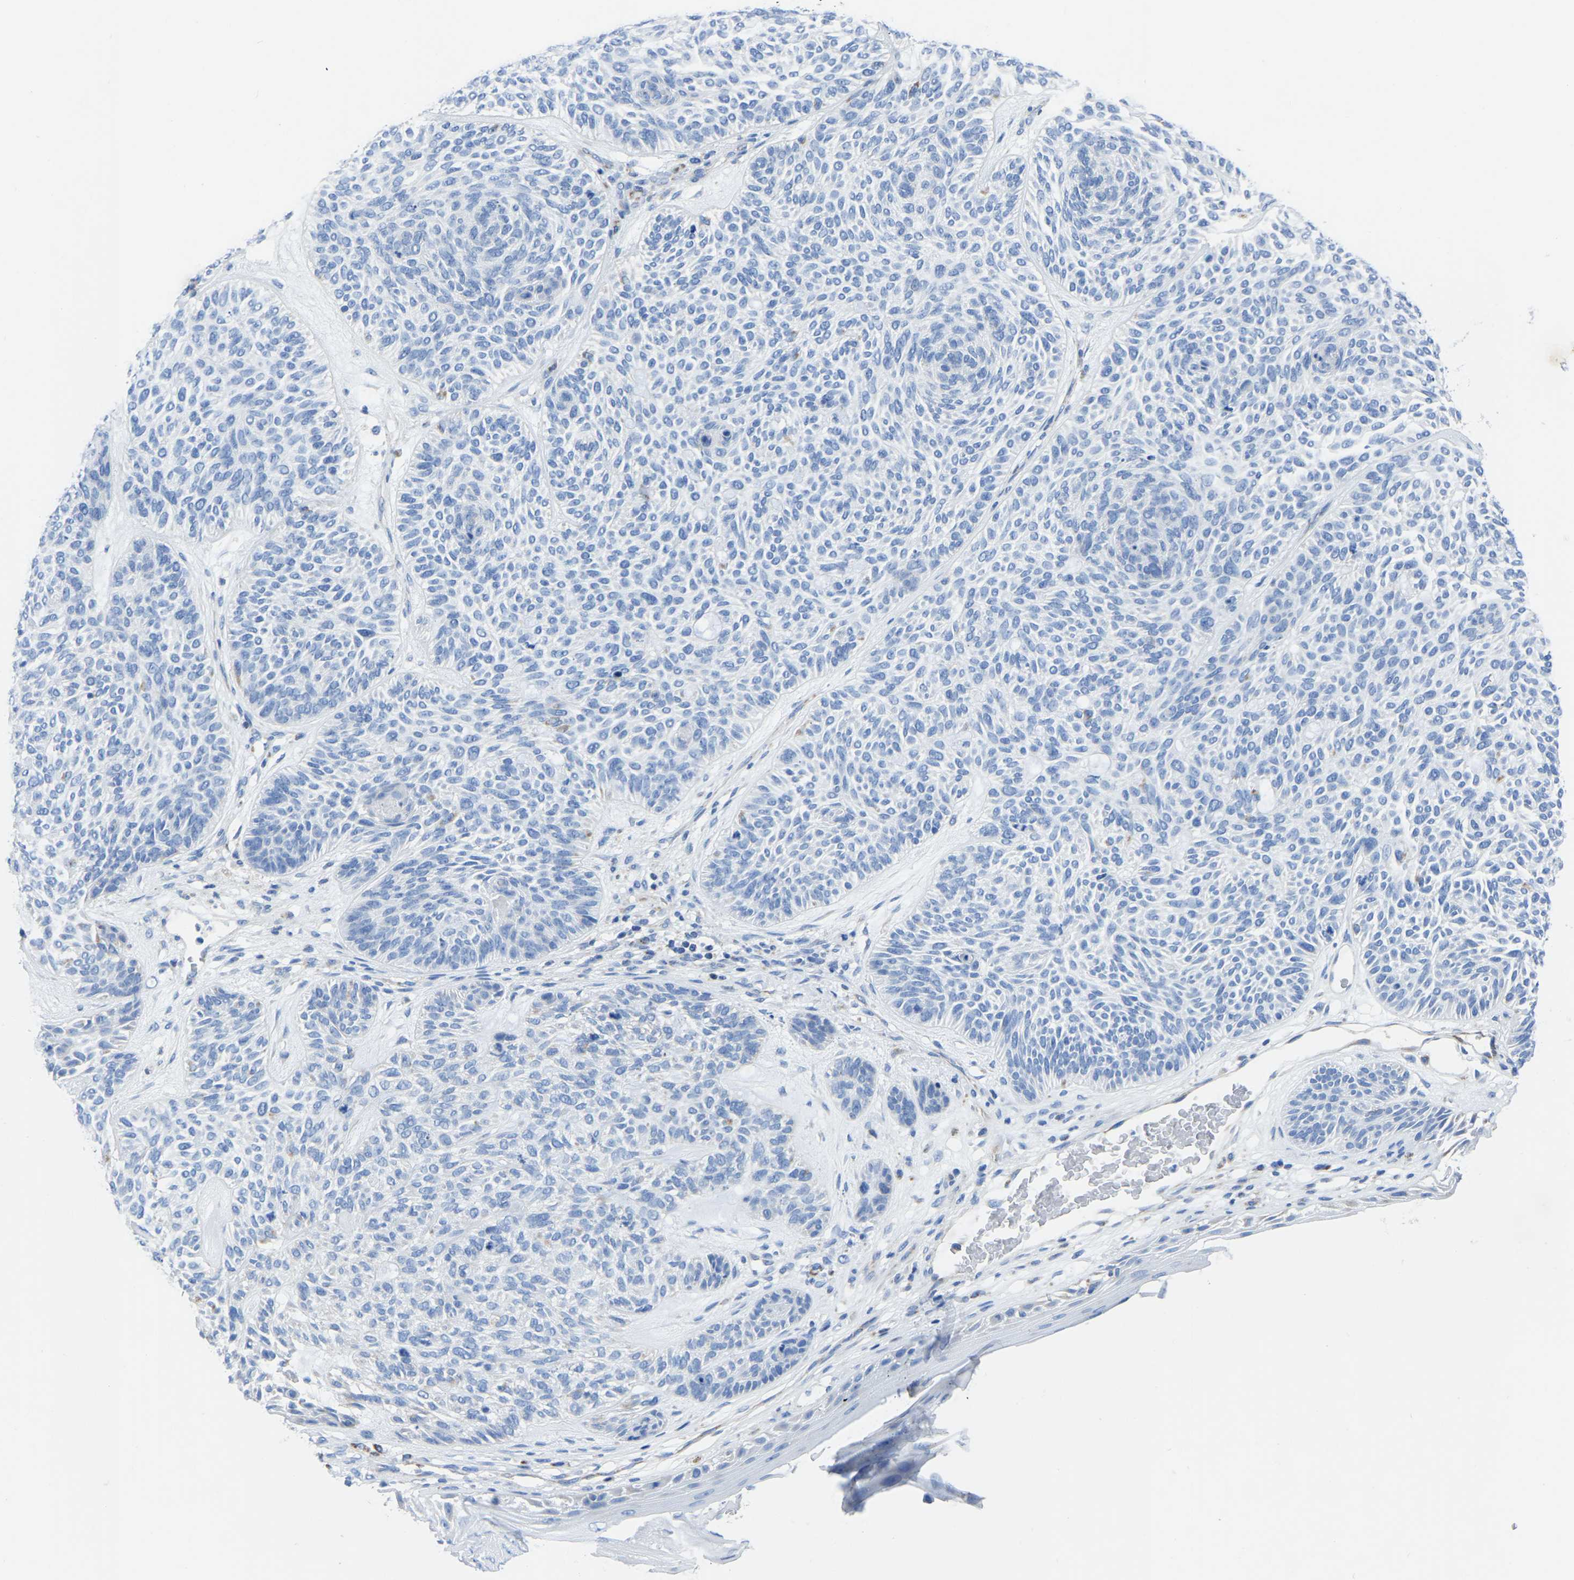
{"staining": {"intensity": "negative", "quantity": "none", "location": "none"}, "tissue": "skin cancer", "cell_type": "Tumor cells", "image_type": "cancer", "snomed": [{"axis": "morphology", "description": "Basal cell carcinoma"}, {"axis": "topography", "description": "Skin"}], "caption": "Tumor cells are negative for protein expression in human basal cell carcinoma (skin). (Stains: DAB immunohistochemistry (IHC) with hematoxylin counter stain, Microscopy: brightfield microscopy at high magnification).", "gene": "ETFA", "patient": {"sex": "male", "age": 55}}